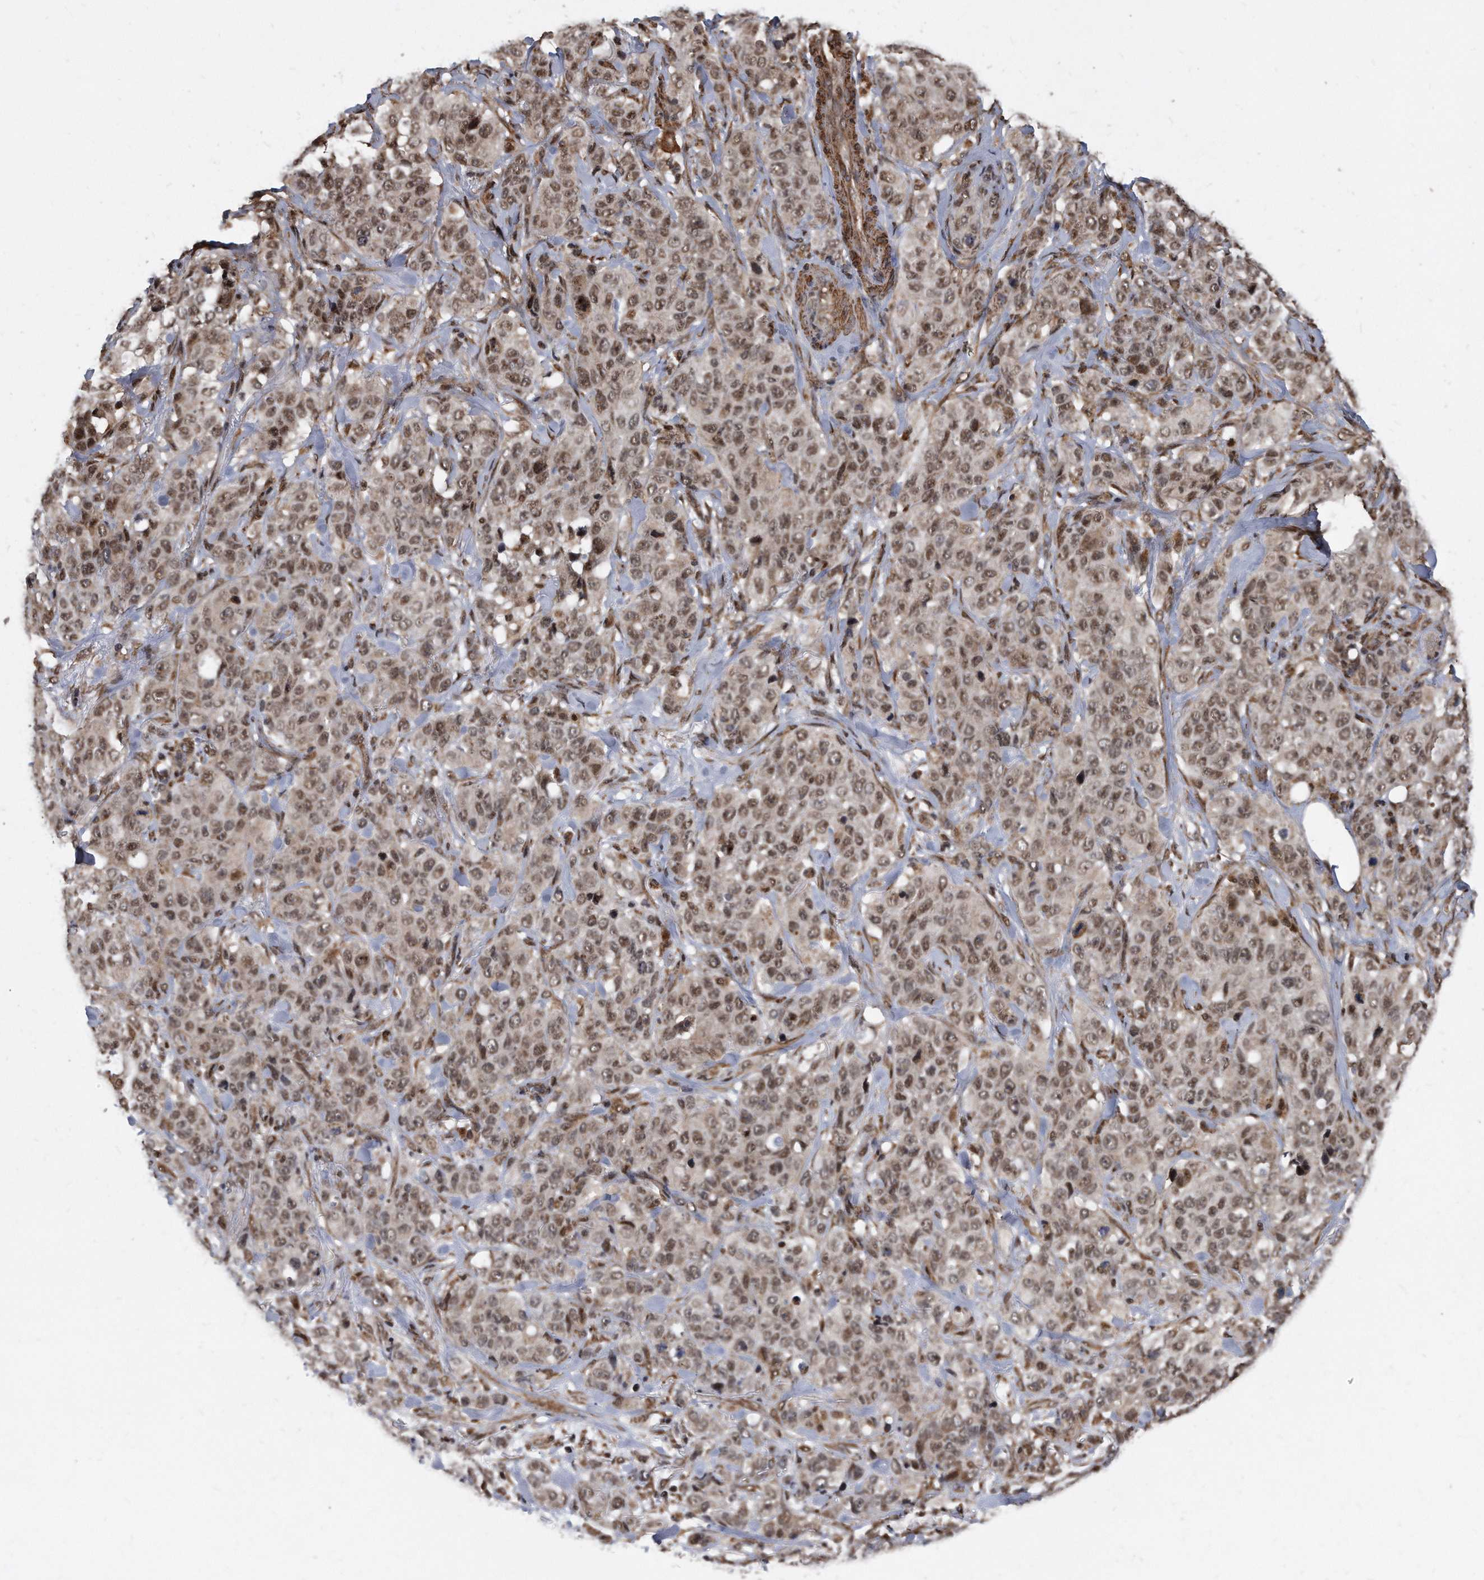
{"staining": {"intensity": "moderate", "quantity": ">75%", "location": "nuclear"}, "tissue": "stomach cancer", "cell_type": "Tumor cells", "image_type": "cancer", "snomed": [{"axis": "morphology", "description": "Adenocarcinoma, NOS"}, {"axis": "topography", "description": "Stomach"}], "caption": "DAB immunohistochemical staining of human stomach cancer reveals moderate nuclear protein staining in approximately >75% of tumor cells. The staining is performed using DAB brown chromogen to label protein expression. The nuclei are counter-stained blue using hematoxylin.", "gene": "DUSP22", "patient": {"sex": "male", "age": 48}}